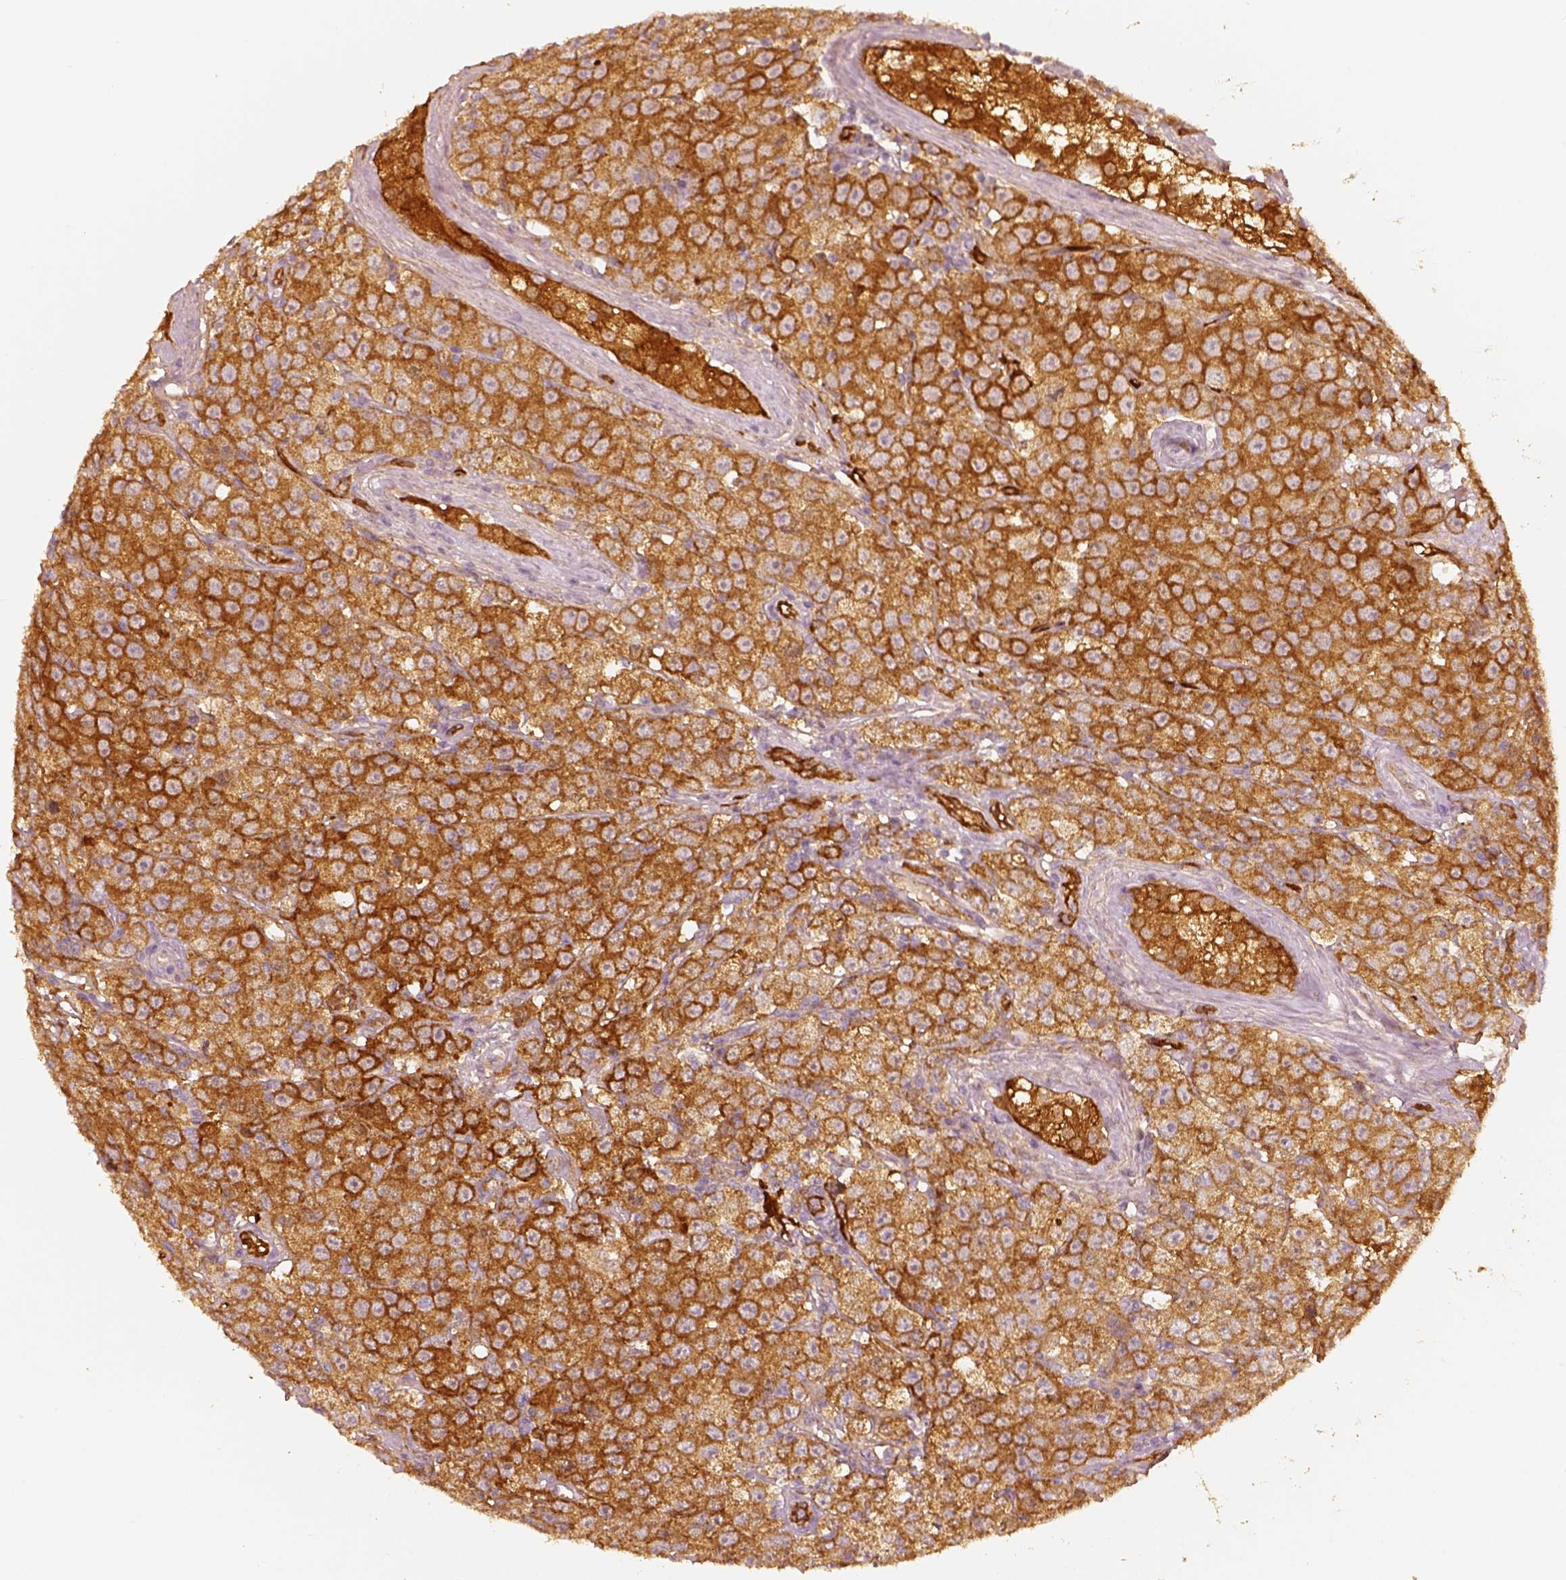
{"staining": {"intensity": "negative", "quantity": "none", "location": "none"}, "tissue": "testis cancer", "cell_type": "Tumor cells", "image_type": "cancer", "snomed": [{"axis": "morphology", "description": "Seminoma, NOS"}, {"axis": "topography", "description": "Testis"}], "caption": "Testis cancer (seminoma) was stained to show a protein in brown. There is no significant staining in tumor cells.", "gene": "FSCN1", "patient": {"sex": "male", "age": 52}}